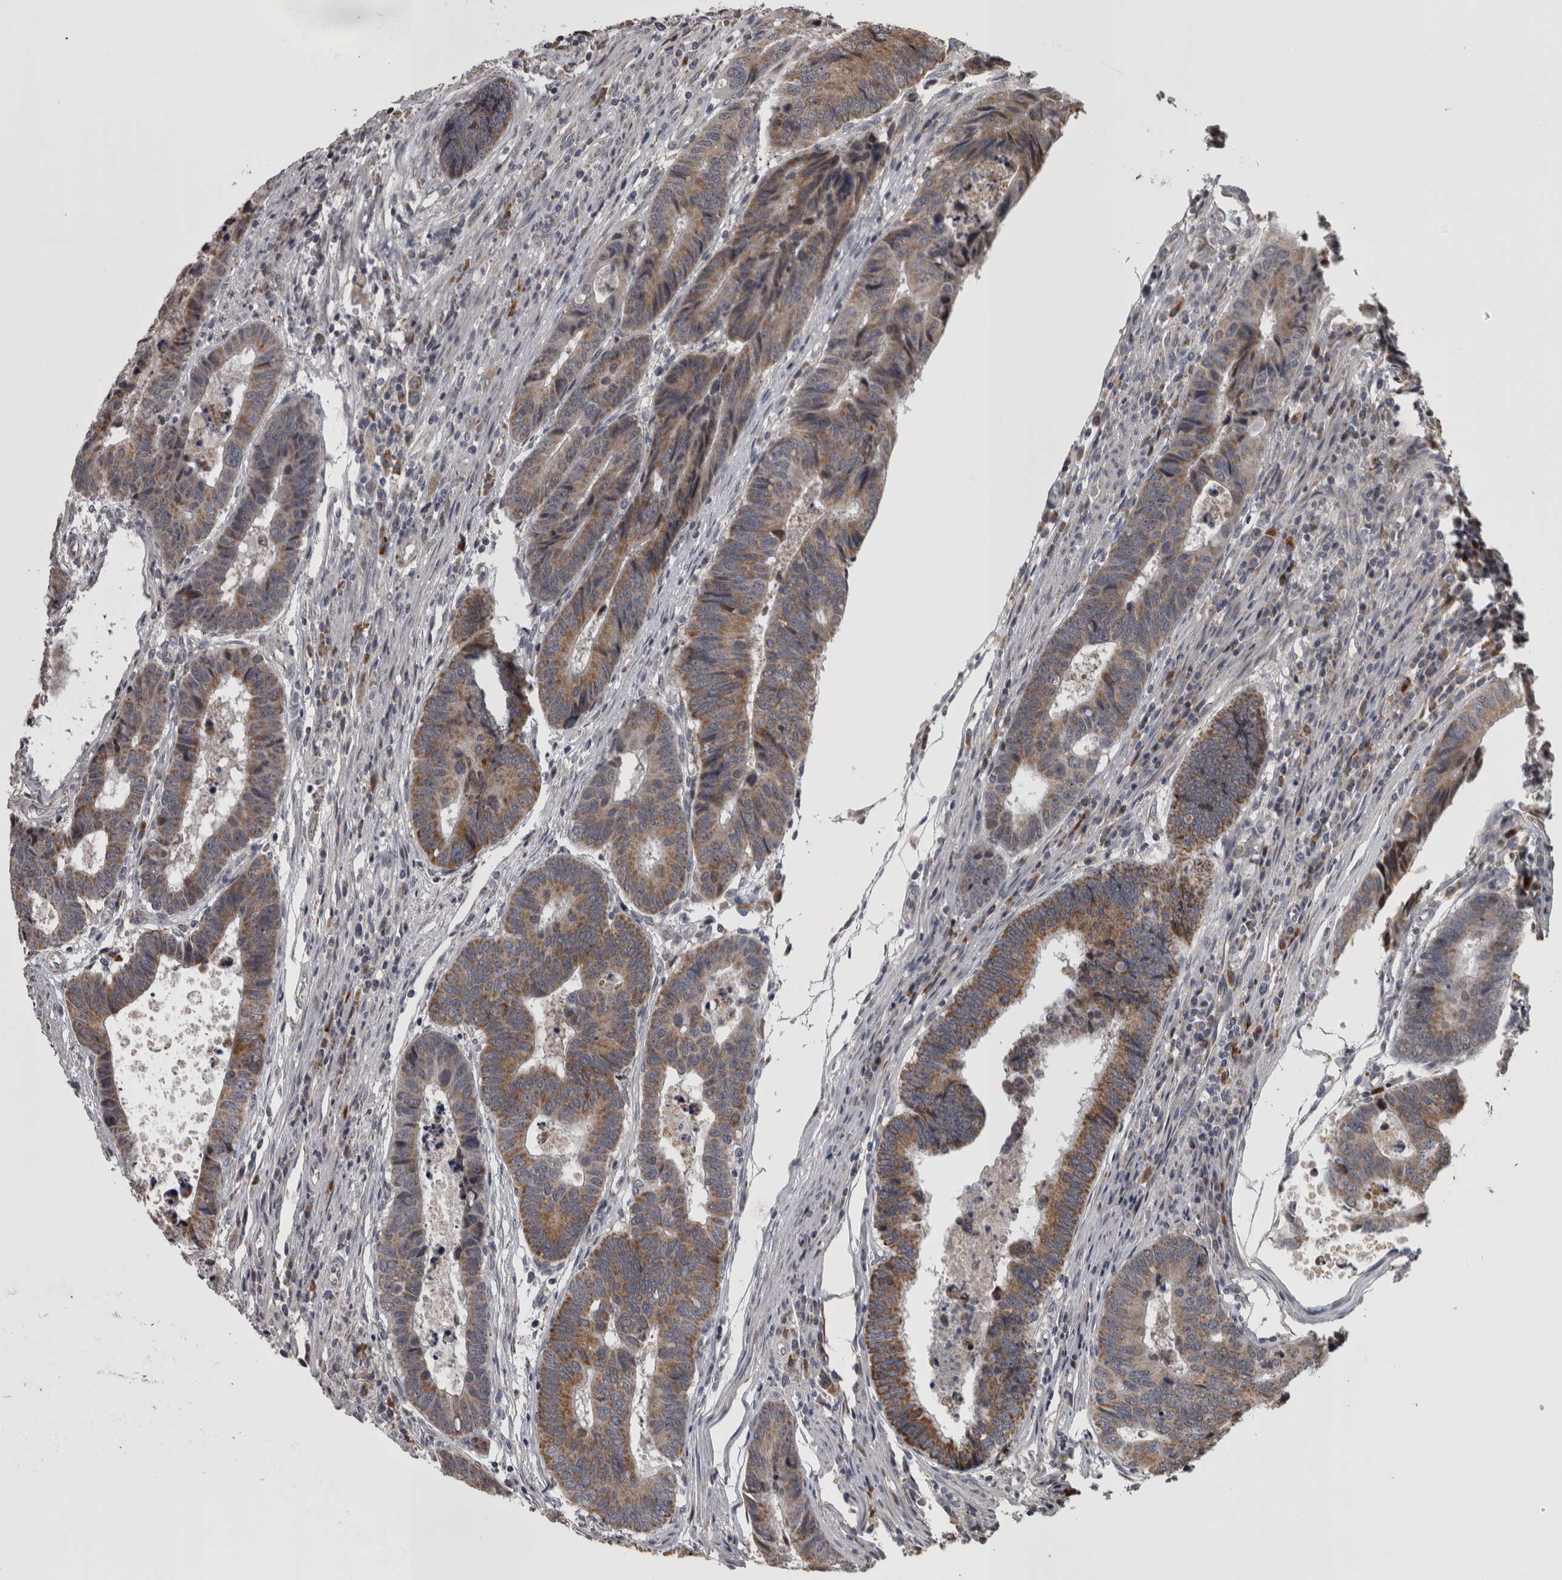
{"staining": {"intensity": "moderate", "quantity": "25%-75%", "location": "cytoplasmic/membranous"}, "tissue": "colorectal cancer", "cell_type": "Tumor cells", "image_type": "cancer", "snomed": [{"axis": "morphology", "description": "Adenocarcinoma, NOS"}, {"axis": "topography", "description": "Rectum"}], "caption": "A brown stain shows moderate cytoplasmic/membranous expression of a protein in adenocarcinoma (colorectal) tumor cells.", "gene": "DBT", "patient": {"sex": "male", "age": 84}}